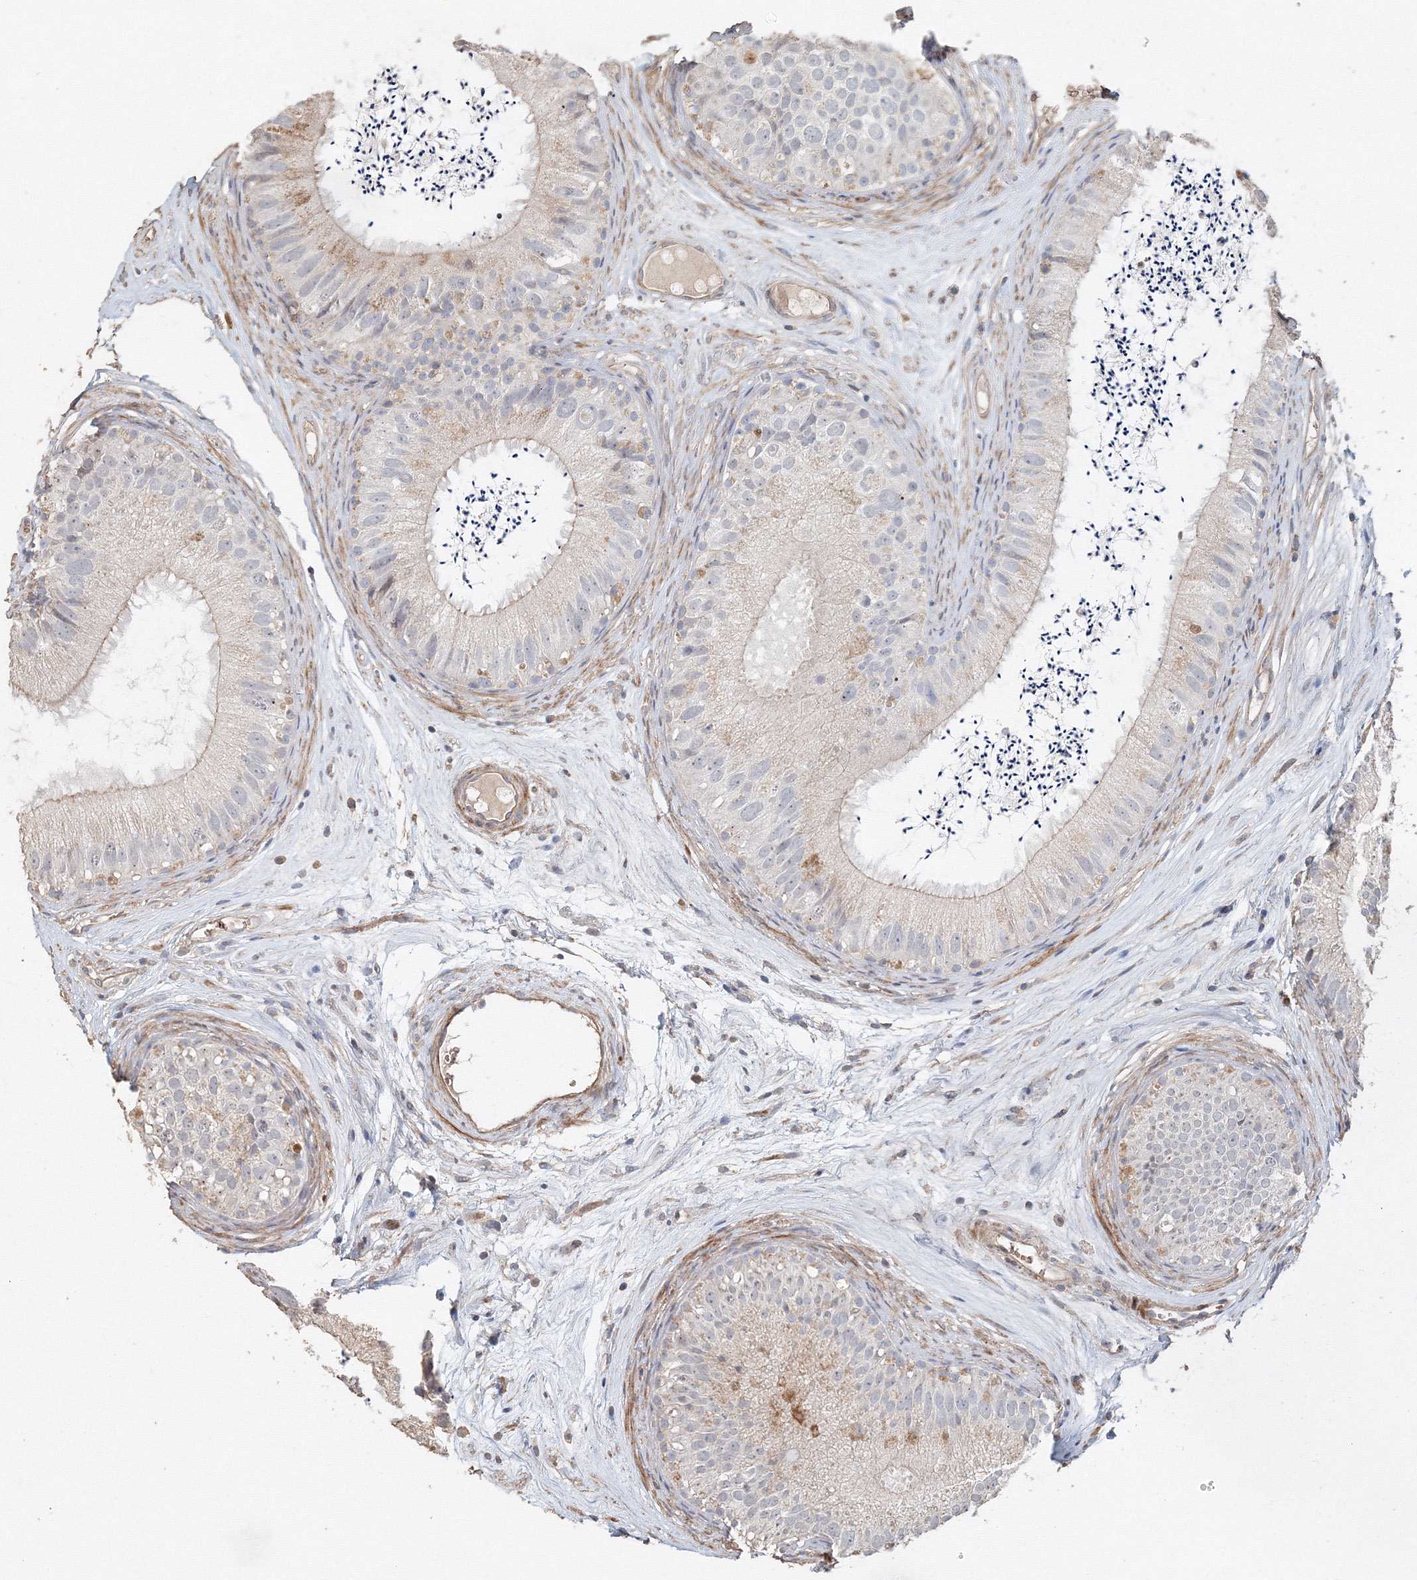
{"staining": {"intensity": "negative", "quantity": "none", "location": "none"}, "tissue": "epididymis", "cell_type": "Glandular cells", "image_type": "normal", "snomed": [{"axis": "morphology", "description": "Normal tissue, NOS"}, {"axis": "topography", "description": "Epididymis"}], "caption": "Immunohistochemical staining of normal epididymis shows no significant staining in glandular cells. Nuclei are stained in blue.", "gene": "NALF2", "patient": {"sex": "male", "age": 77}}